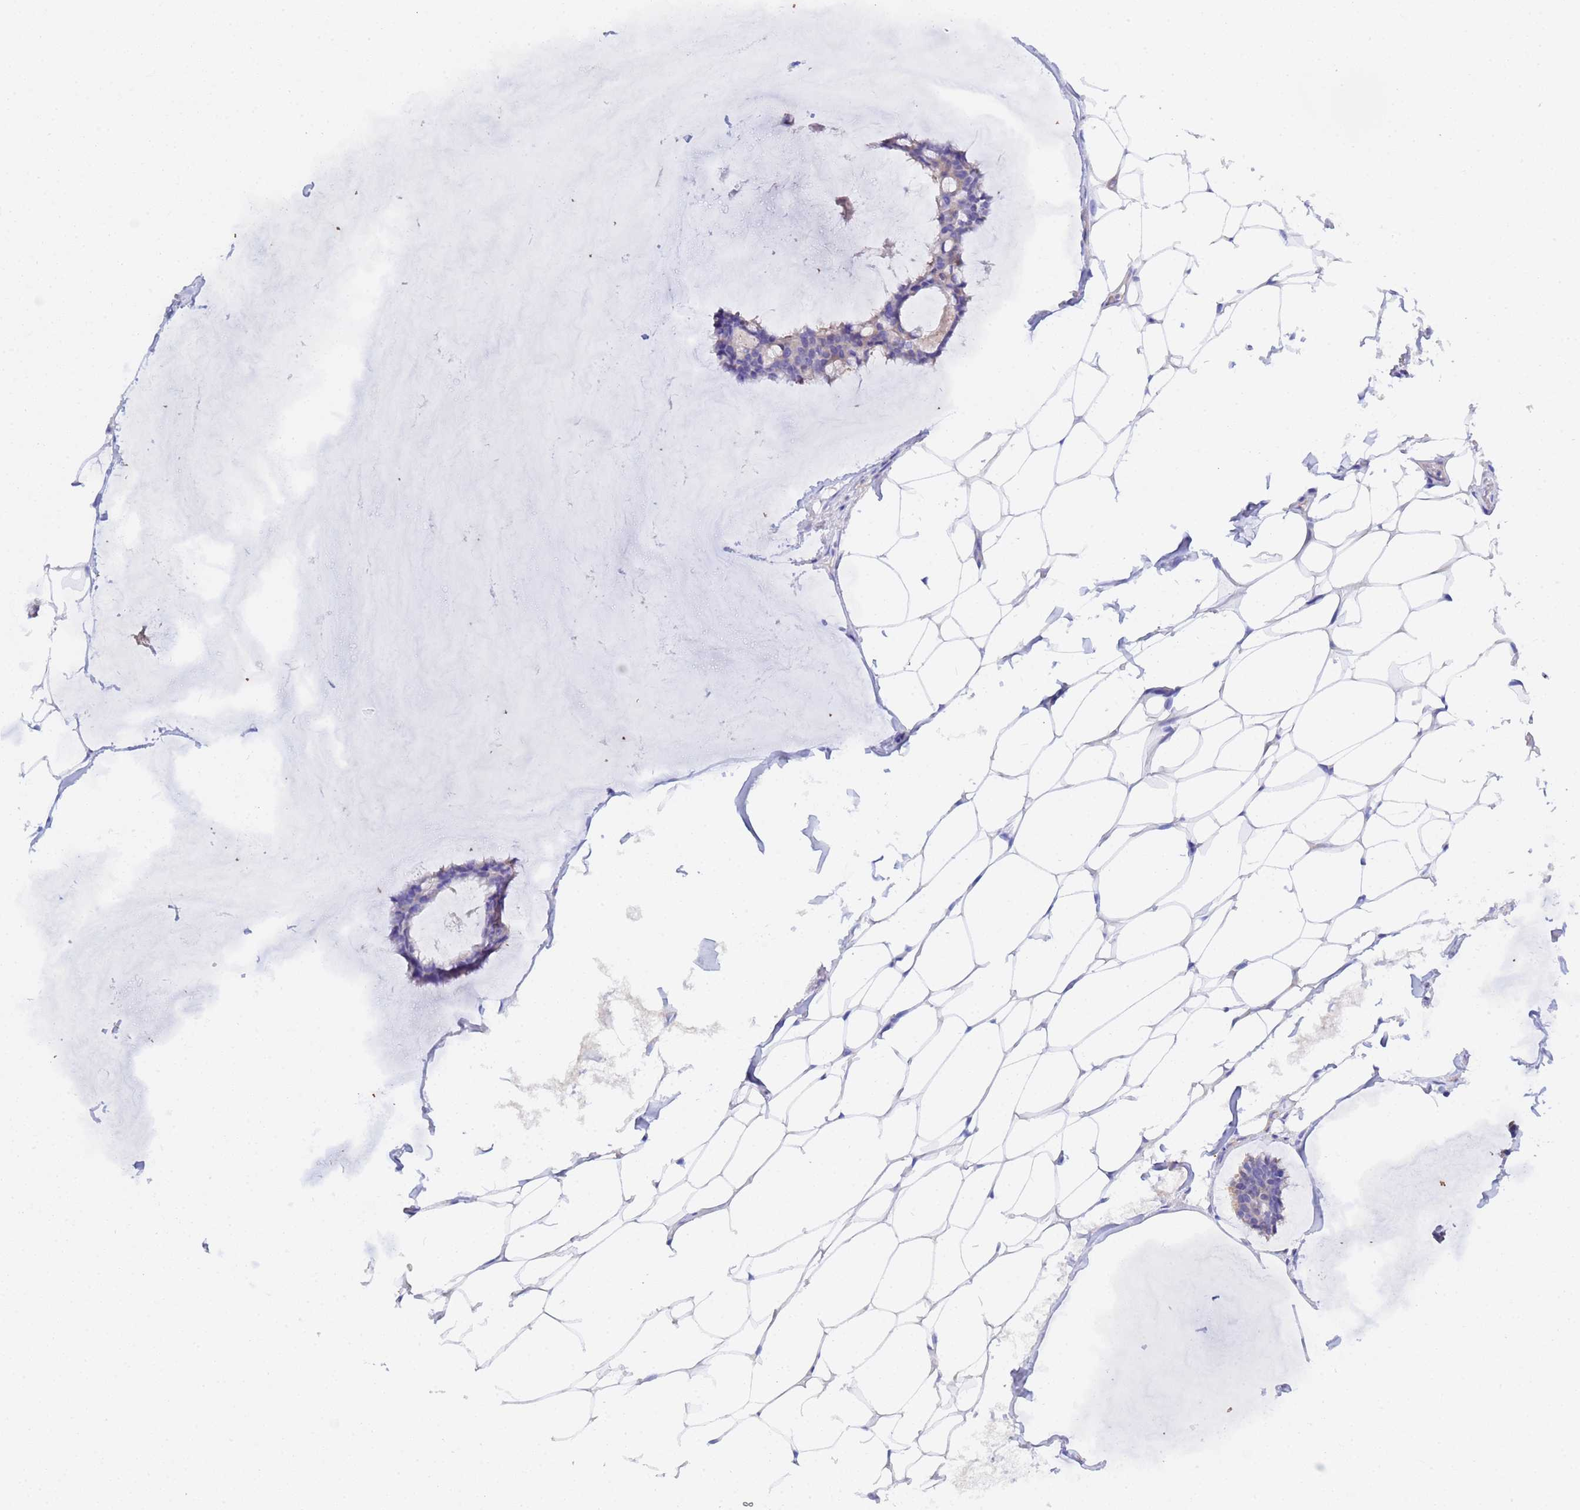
{"staining": {"intensity": "negative", "quantity": "none", "location": "none"}, "tissue": "breast cancer", "cell_type": "Tumor cells", "image_type": "cancer", "snomed": [{"axis": "morphology", "description": "Duct carcinoma"}, {"axis": "topography", "description": "Breast"}], "caption": "Tumor cells show no significant protein positivity in breast cancer.", "gene": "CST4", "patient": {"sex": "female", "age": 93}}